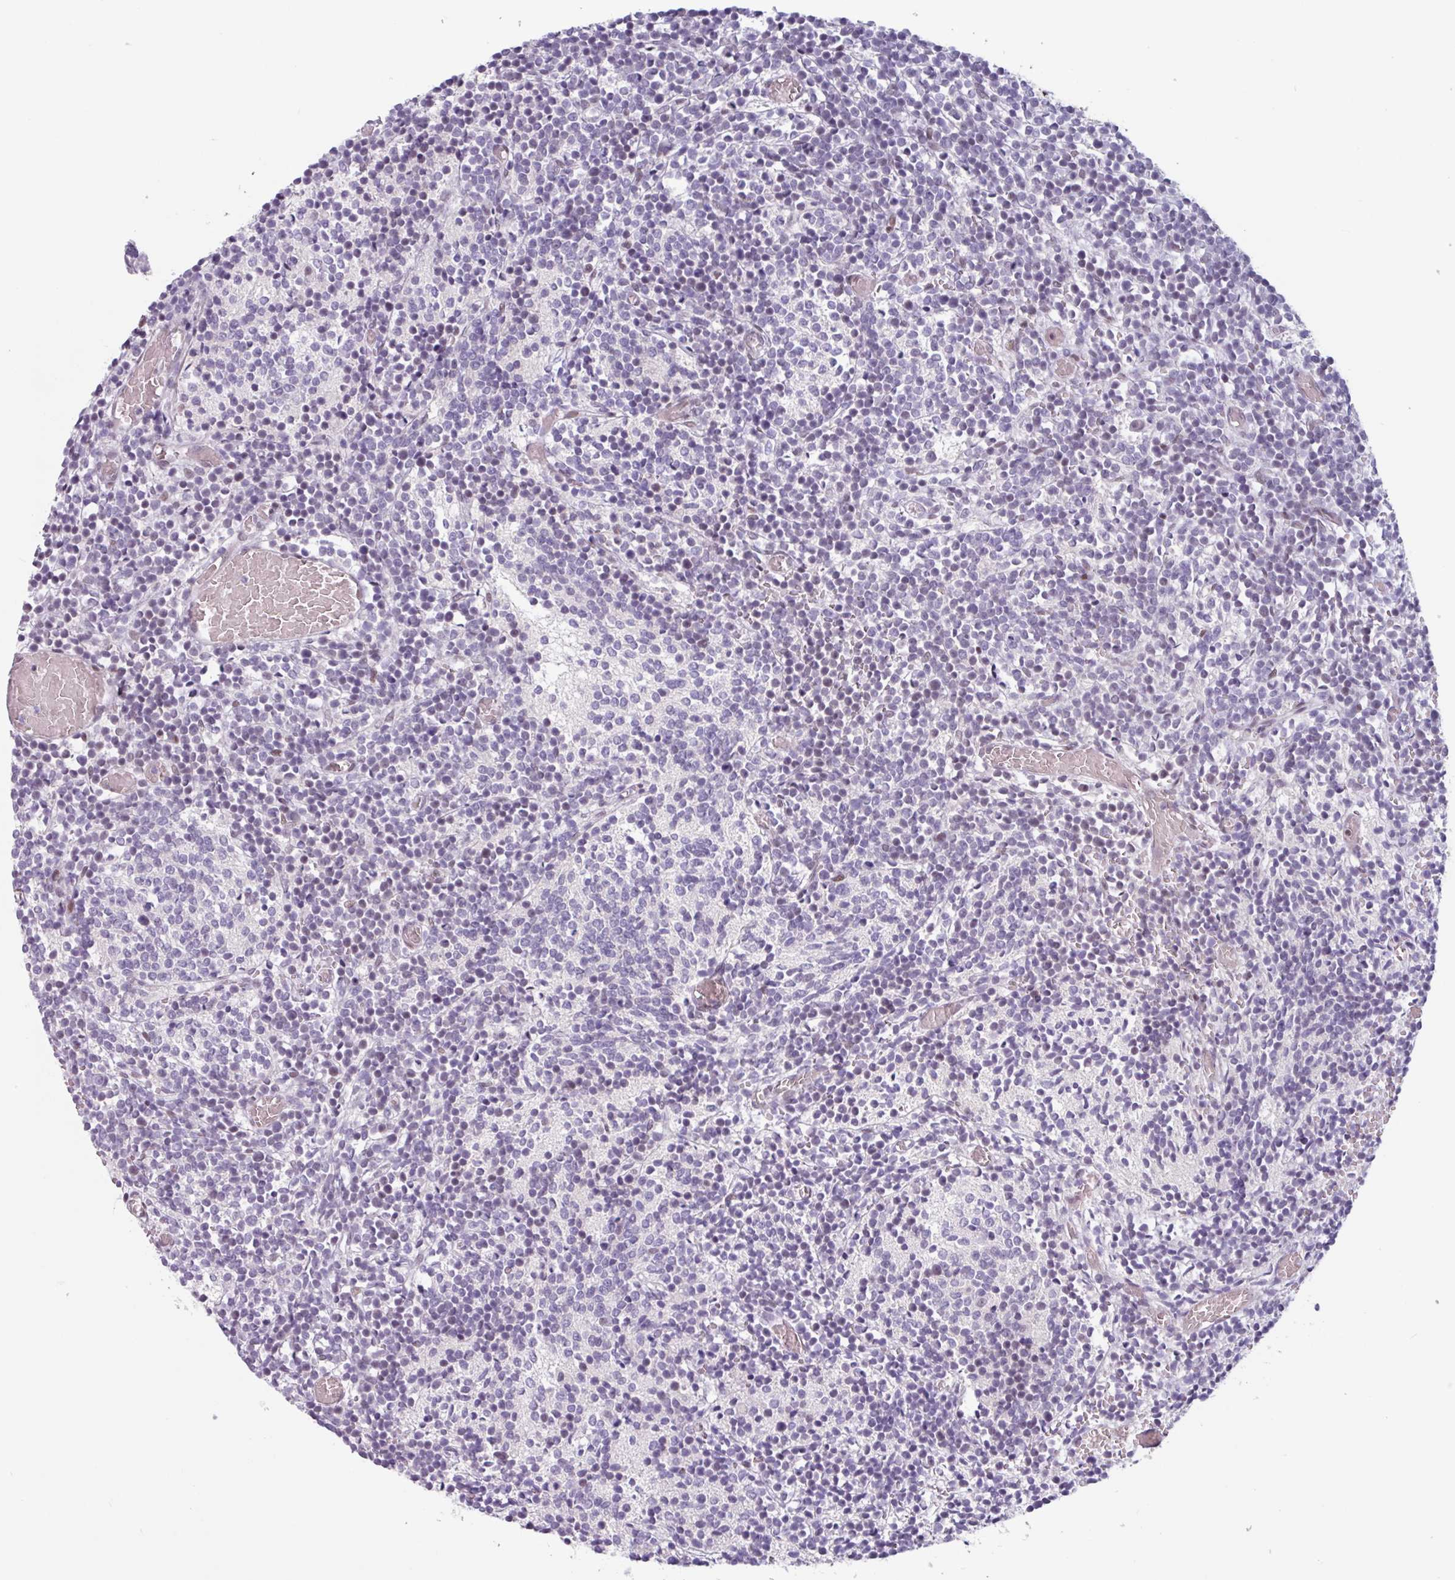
{"staining": {"intensity": "negative", "quantity": "none", "location": "none"}, "tissue": "glioma", "cell_type": "Tumor cells", "image_type": "cancer", "snomed": [{"axis": "morphology", "description": "Glioma, malignant, Low grade"}, {"axis": "topography", "description": "Brain"}], "caption": "This micrograph is of low-grade glioma (malignant) stained with IHC to label a protein in brown with the nuclei are counter-stained blue. There is no expression in tumor cells.", "gene": "ZNF575", "patient": {"sex": "female", "age": 1}}